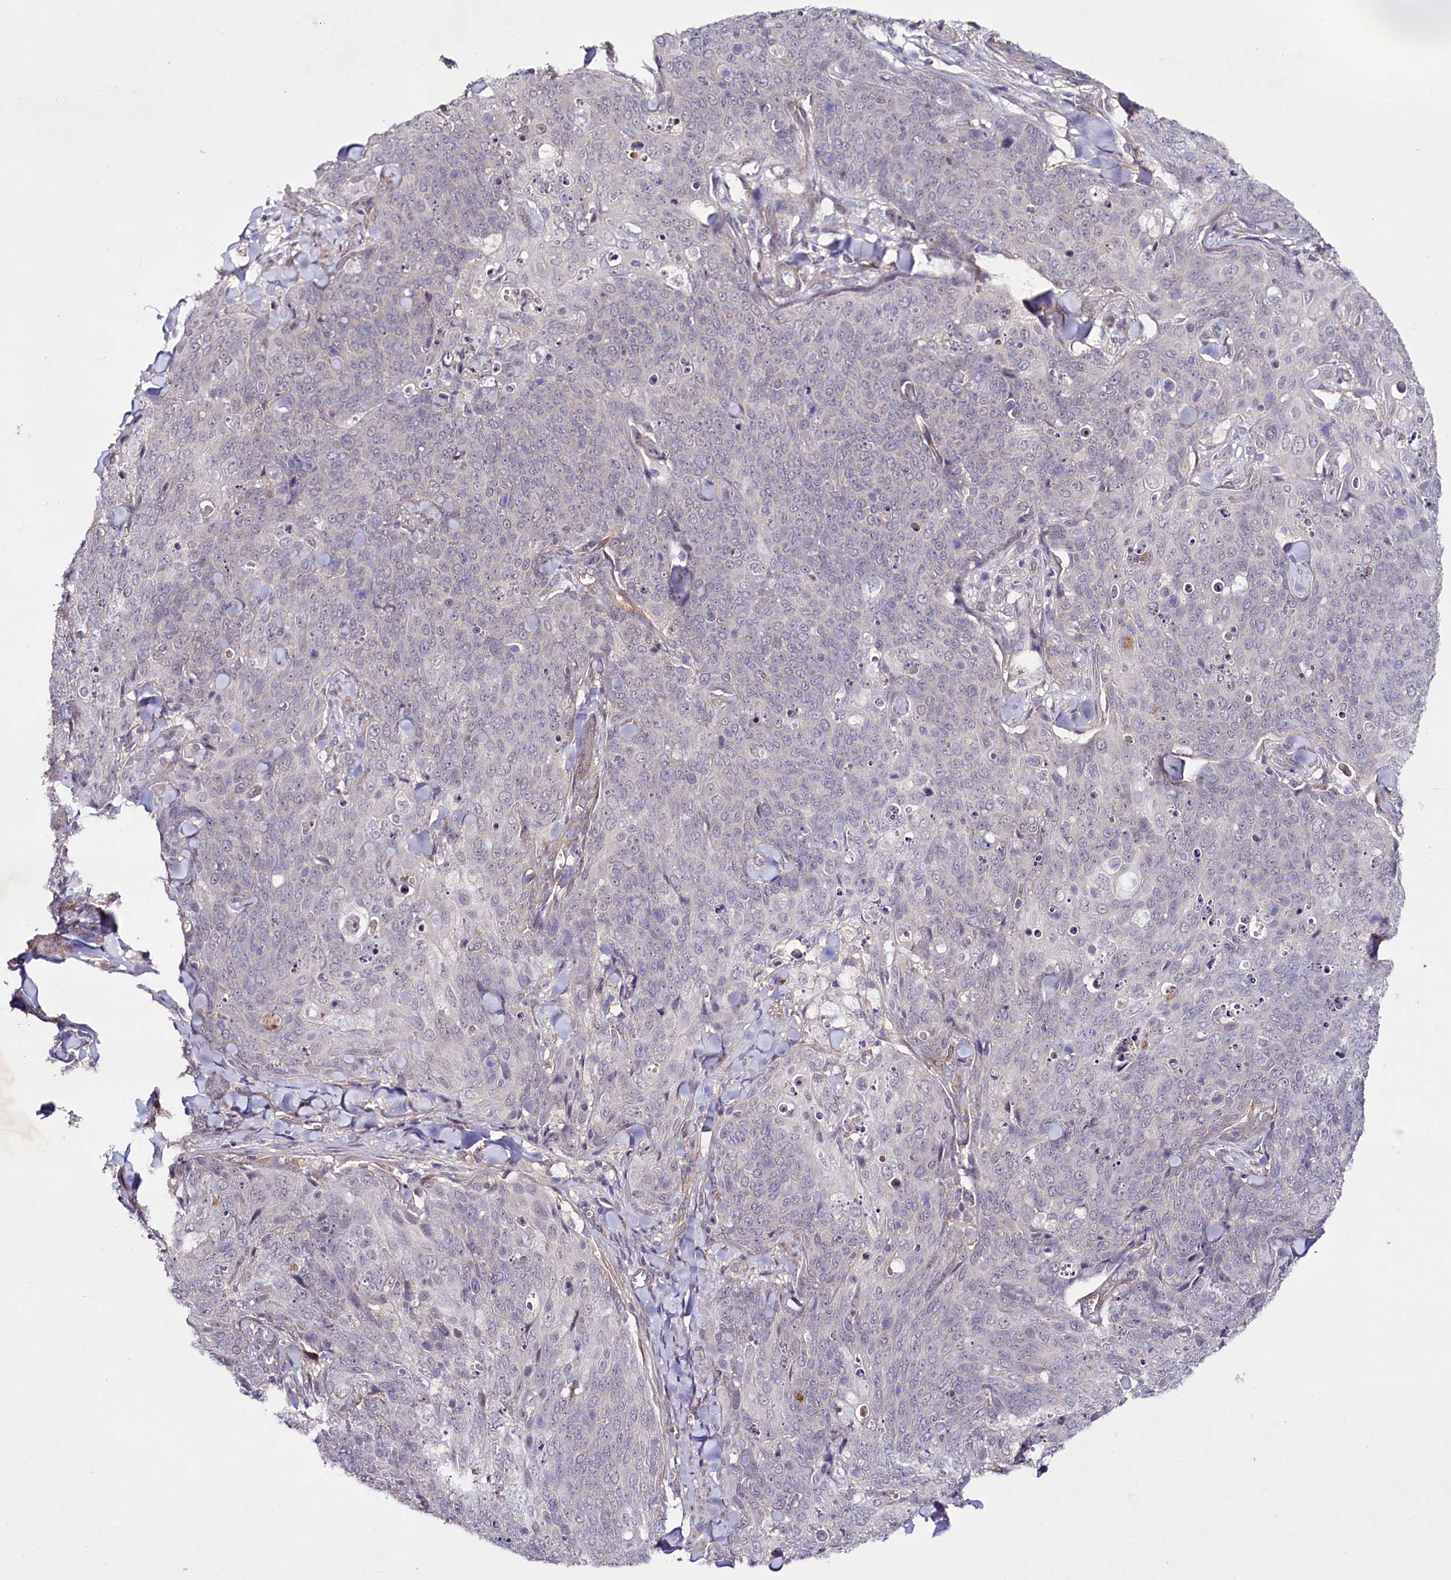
{"staining": {"intensity": "negative", "quantity": "none", "location": "none"}, "tissue": "skin cancer", "cell_type": "Tumor cells", "image_type": "cancer", "snomed": [{"axis": "morphology", "description": "Squamous cell carcinoma, NOS"}, {"axis": "topography", "description": "Skin"}, {"axis": "topography", "description": "Vulva"}], "caption": "IHC of squamous cell carcinoma (skin) displays no expression in tumor cells.", "gene": "PHLDB1", "patient": {"sex": "female", "age": 85}}